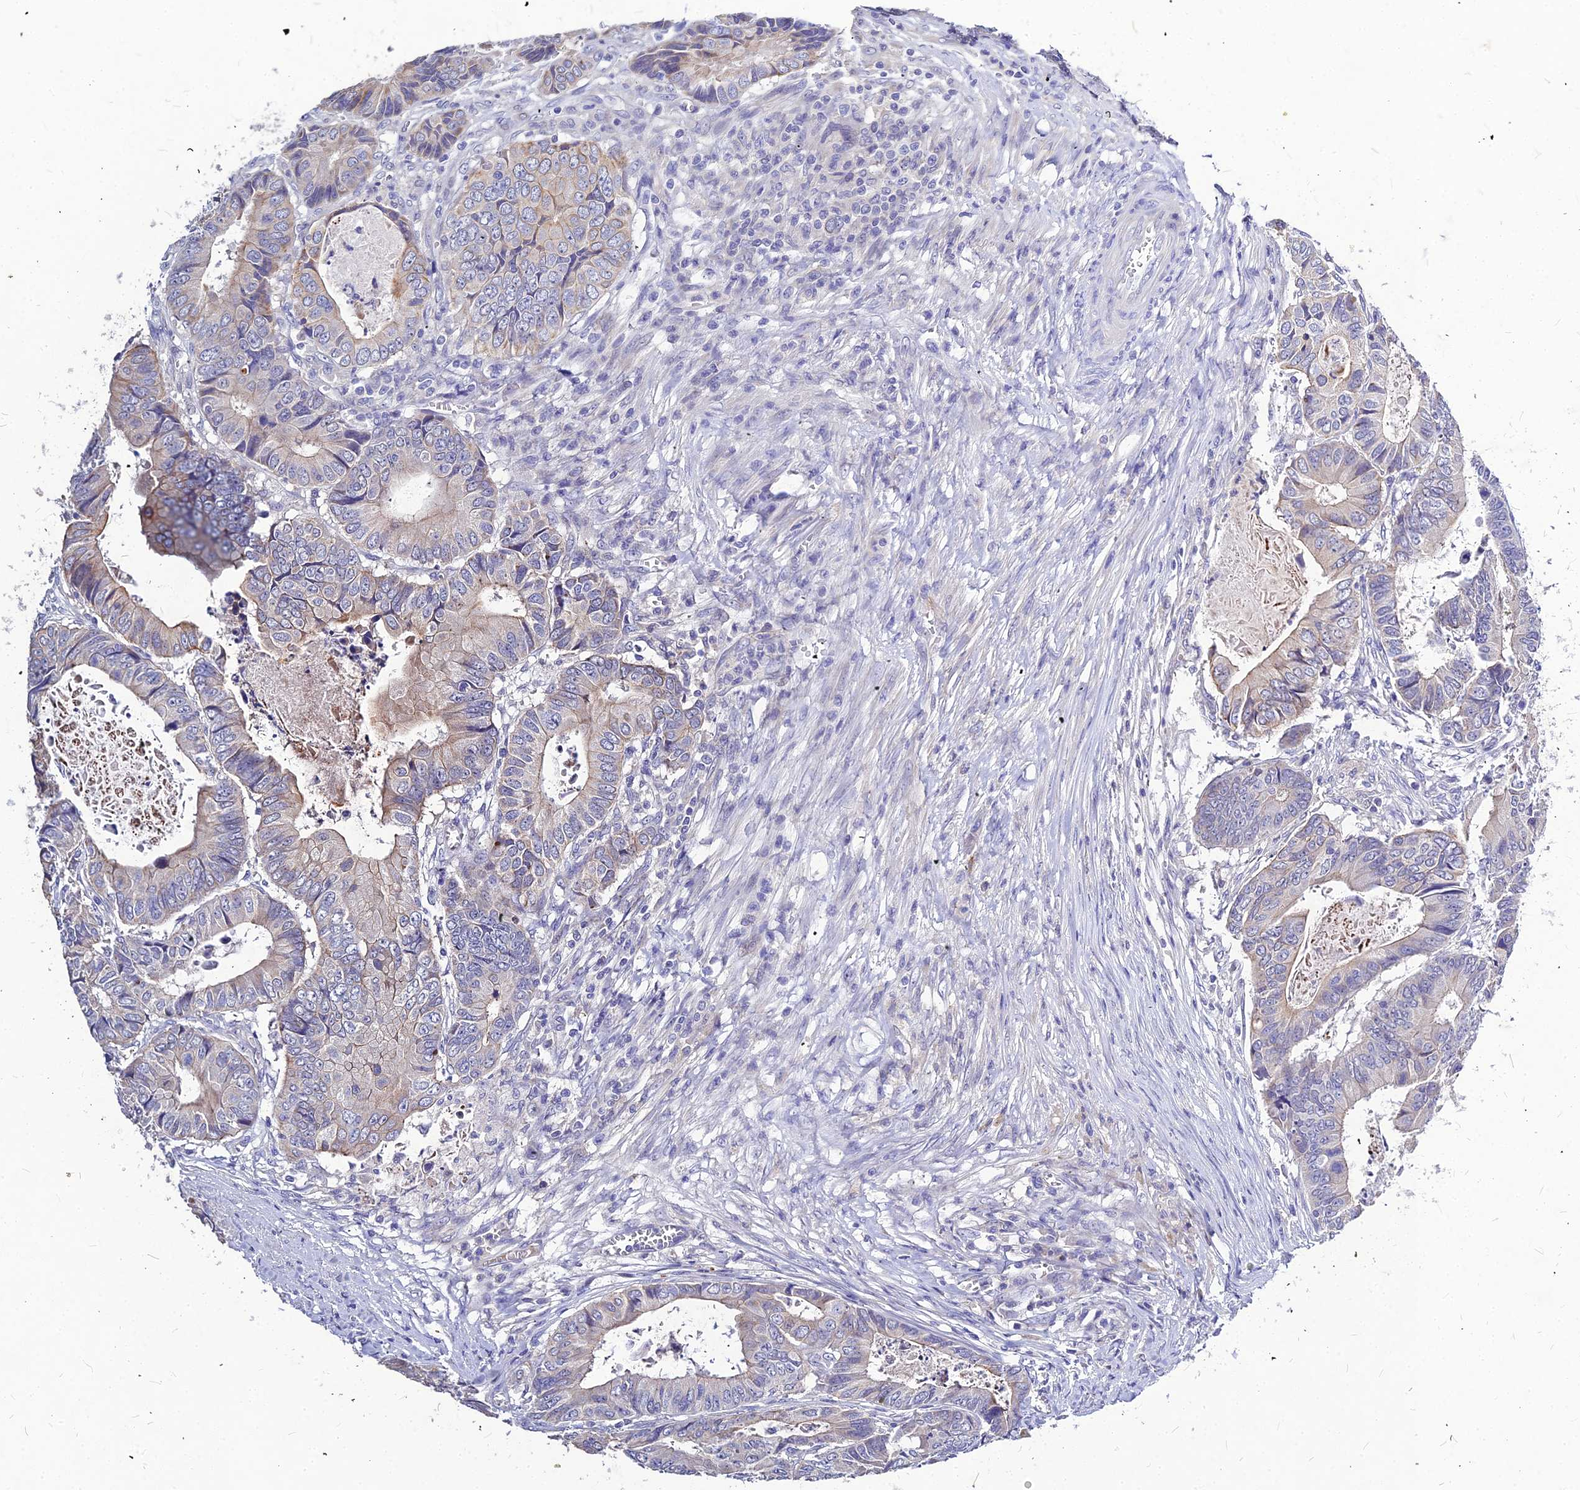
{"staining": {"intensity": "moderate", "quantity": "<25%", "location": "cytoplasmic/membranous"}, "tissue": "colorectal cancer", "cell_type": "Tumor cells", "image_type": "cancer", "snomed": [{"axis": "morphology", "description": "Adenocarcinoma, NOS"}, {"axis": "topography", "description": "Colon"}], "caption": "Brown immunohistochemical staining in human colorectal adenocarcinoma exhibits moderate cytoplasmic/membranous expression in approximately <25% of tumor cells. (DAB IHC with brightfield microscopy, high magnification).", "gene": "DMRTA1", "patient": {"sex": "male", "age": 85}}